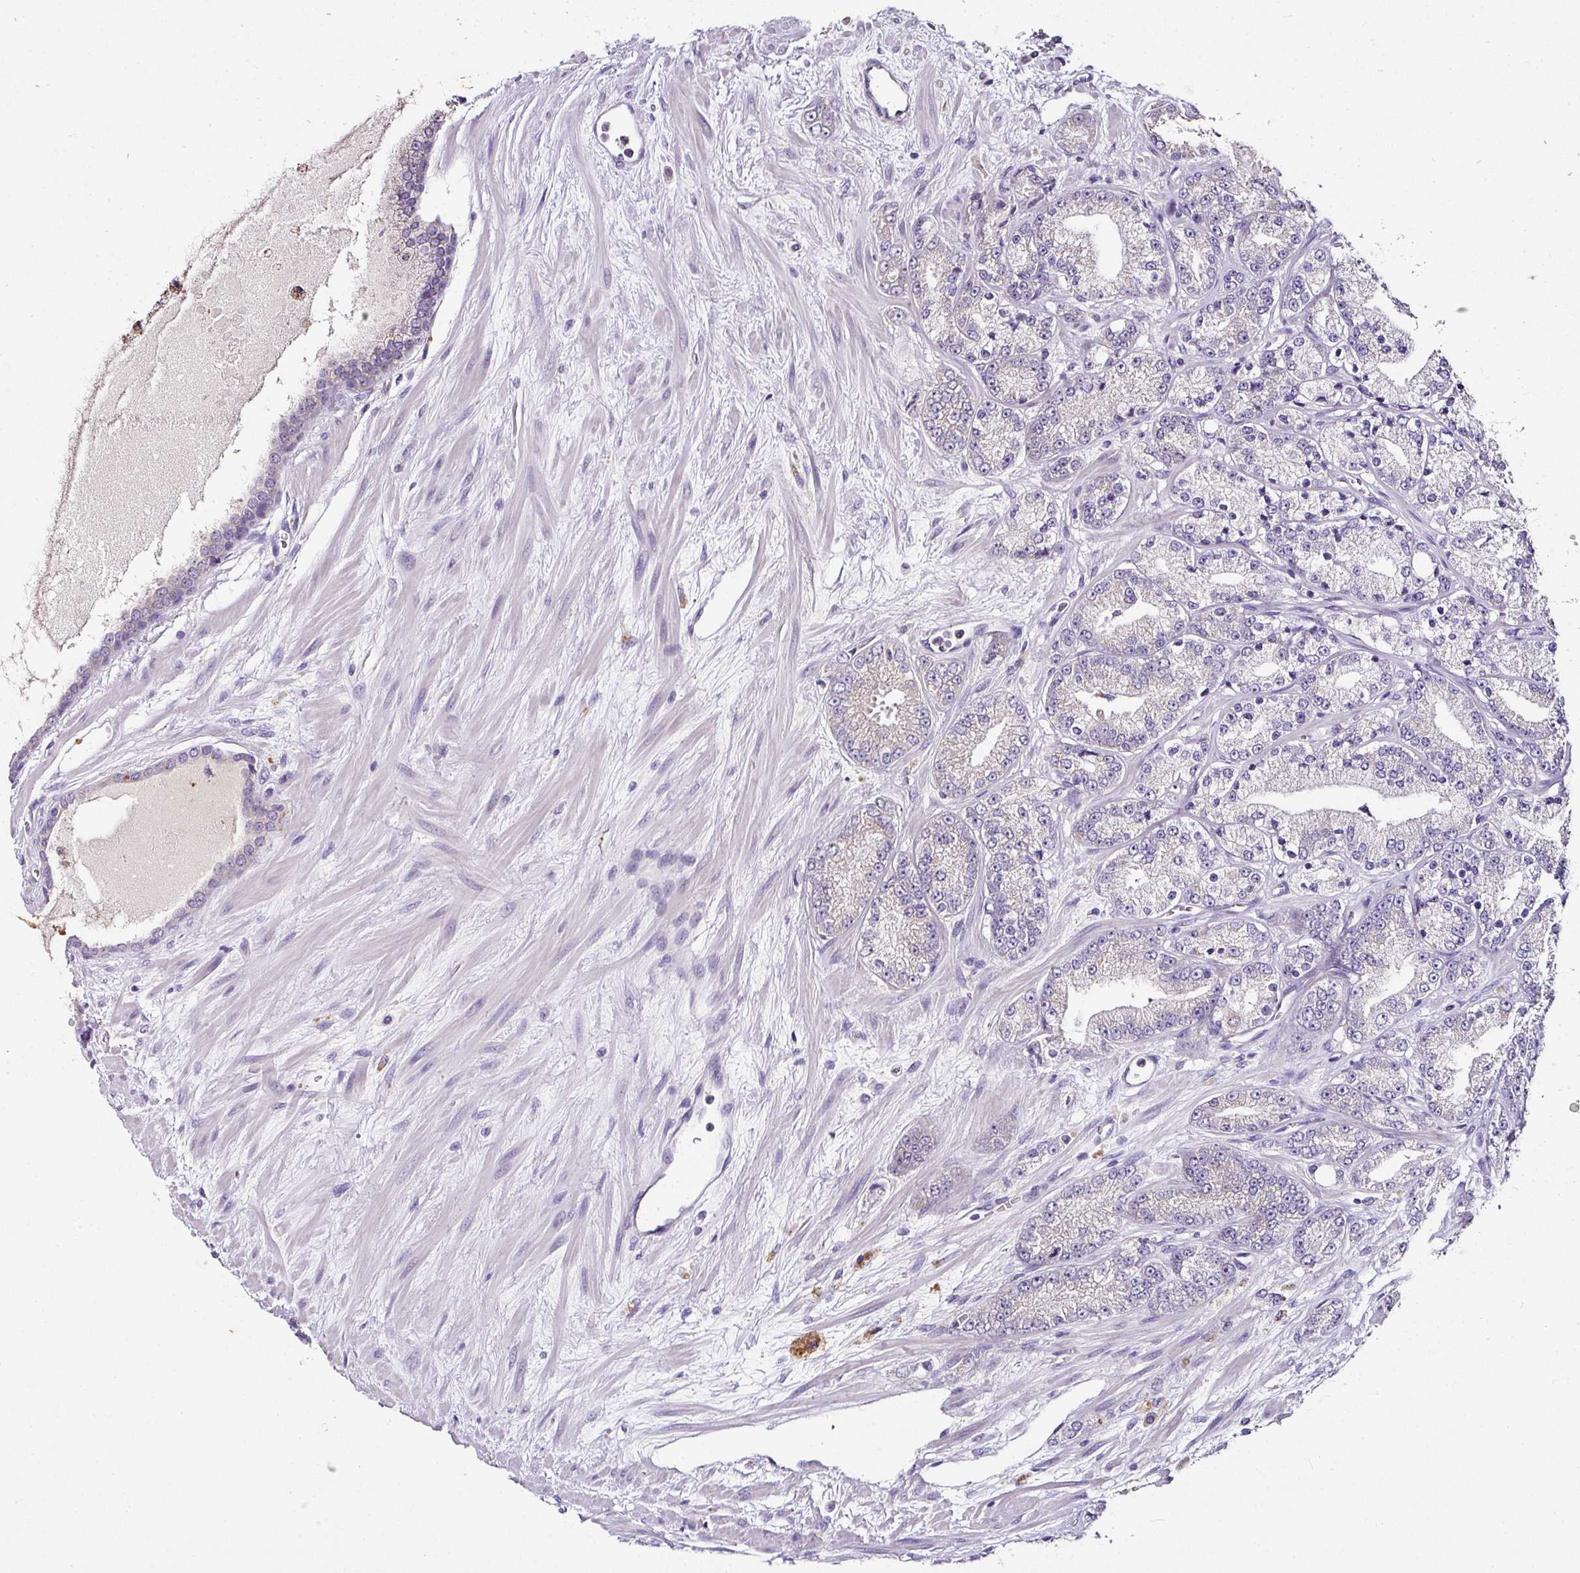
{"staining": {"intensity": "negative", "quantity": "none", "location": "none"}, "tissue": "prostate cancer", "cell_type": "Tumor cells", "image_type": "cancer", "snomed": [{"axis": "morphology", "description": "Adenocarcinoma, High grade"}, {"axis": "topography", "description": "Prostate"}], "caption": "An immunohistochemistry (IHC) image of prostate cancer is shown. There is no staining in tumor cells of prostate cancer. Nuclei are stained in blue.", "gene": "SKIC2", "patient": {"sex": "male", "age": 68}}